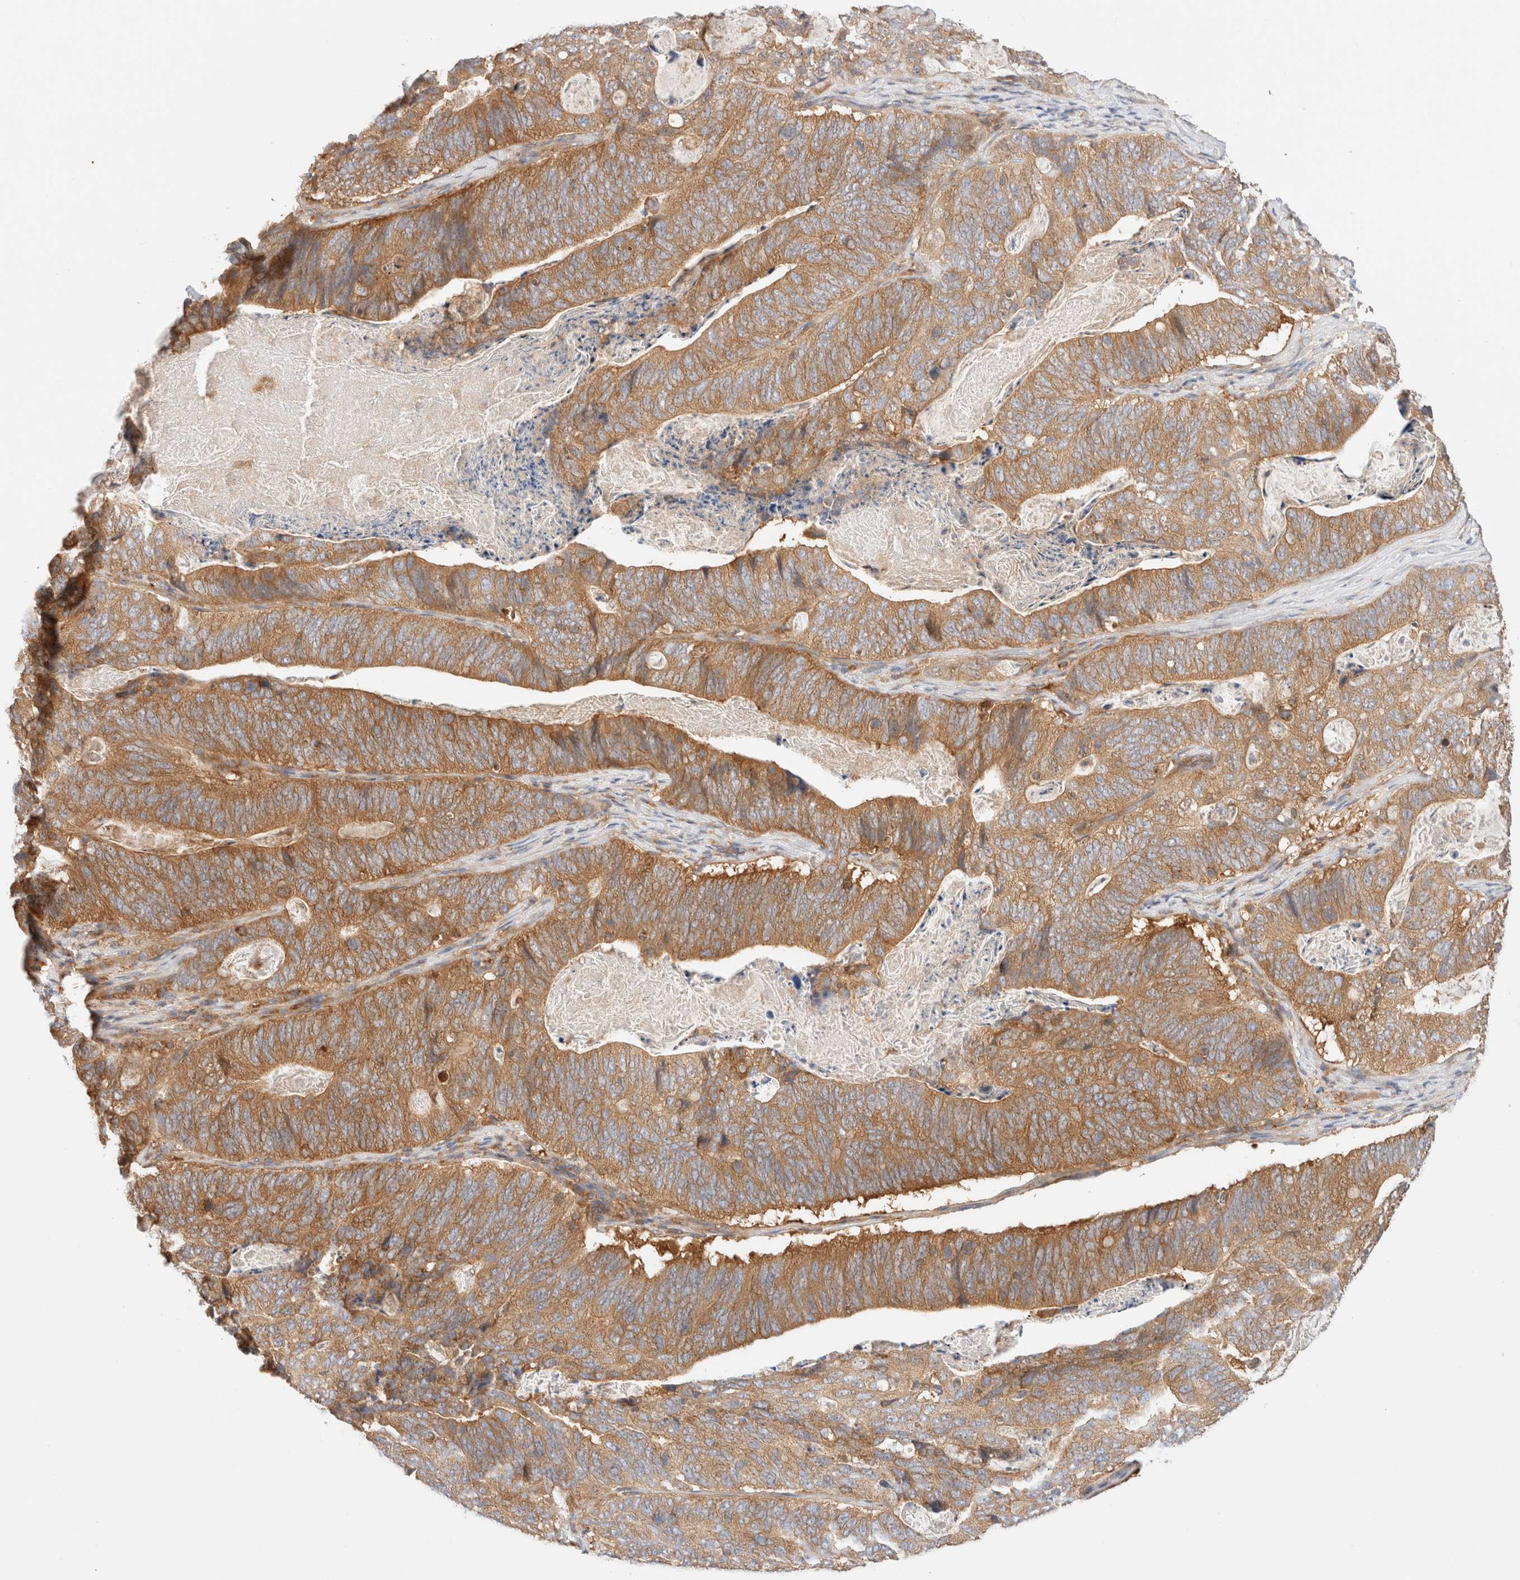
{"staining": {"intensity": "moderate", "quantity": ">75%", "location": "cytoplasmic/membranous"}, "tissue": "stomach cancer", "cell_type": "Tumor cells", "image_type": "cancer", "snomed": [{"axis": "morphology", "description": "Normal tissue, NOS"}, {"axis": "morphology", "description": "Adenocarcinoma, NOS"}, {"axis": "topography", "description": "Stomach"}], "caption": "Stomach cancer (adenocarcinoma) stained for a protein (brown) shows moderate cytoplasmic/membranous positive expression in about >75% of tumor cells.", "gene": "RABEP1", "patient": {"sex": "female", "age": 89}}